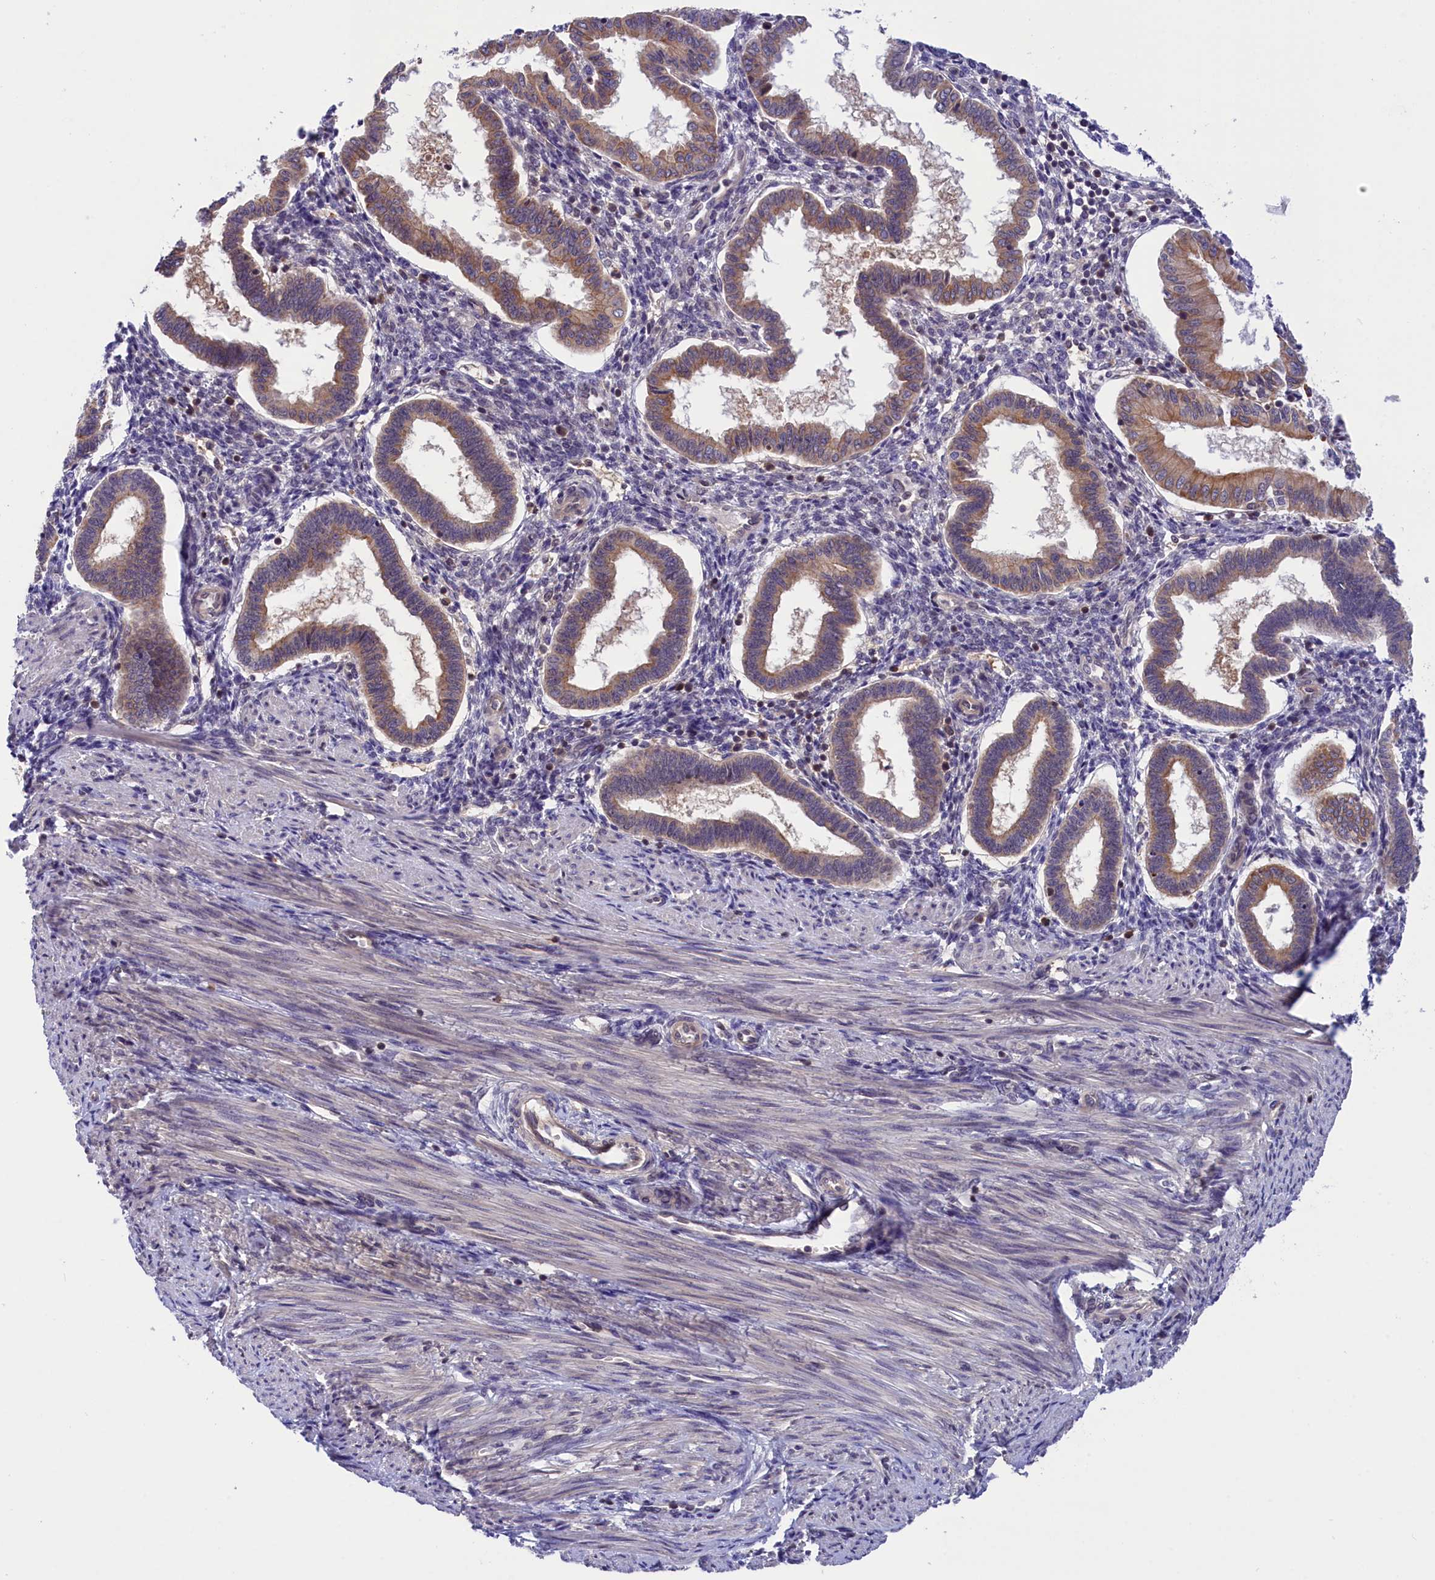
{"staining": {"intensity": "negative", "quantity": "none", "location": "none"}, "tissue": "endometrium", "cell_type": "Cells in endometrial stroma", "image_type": "normal", "snomed": [{"axis": "morphology", "description": "Normal tissue, NOS"}, {"axis": "topography", "description": "Endometrium"}], "caption": "Immunohistochemical staining of benign endometrium demonstrates no significant positivity in cells in endometrial stroma.", "gene": "TBCB", "patient": {"sex": "female", "age": 24}}